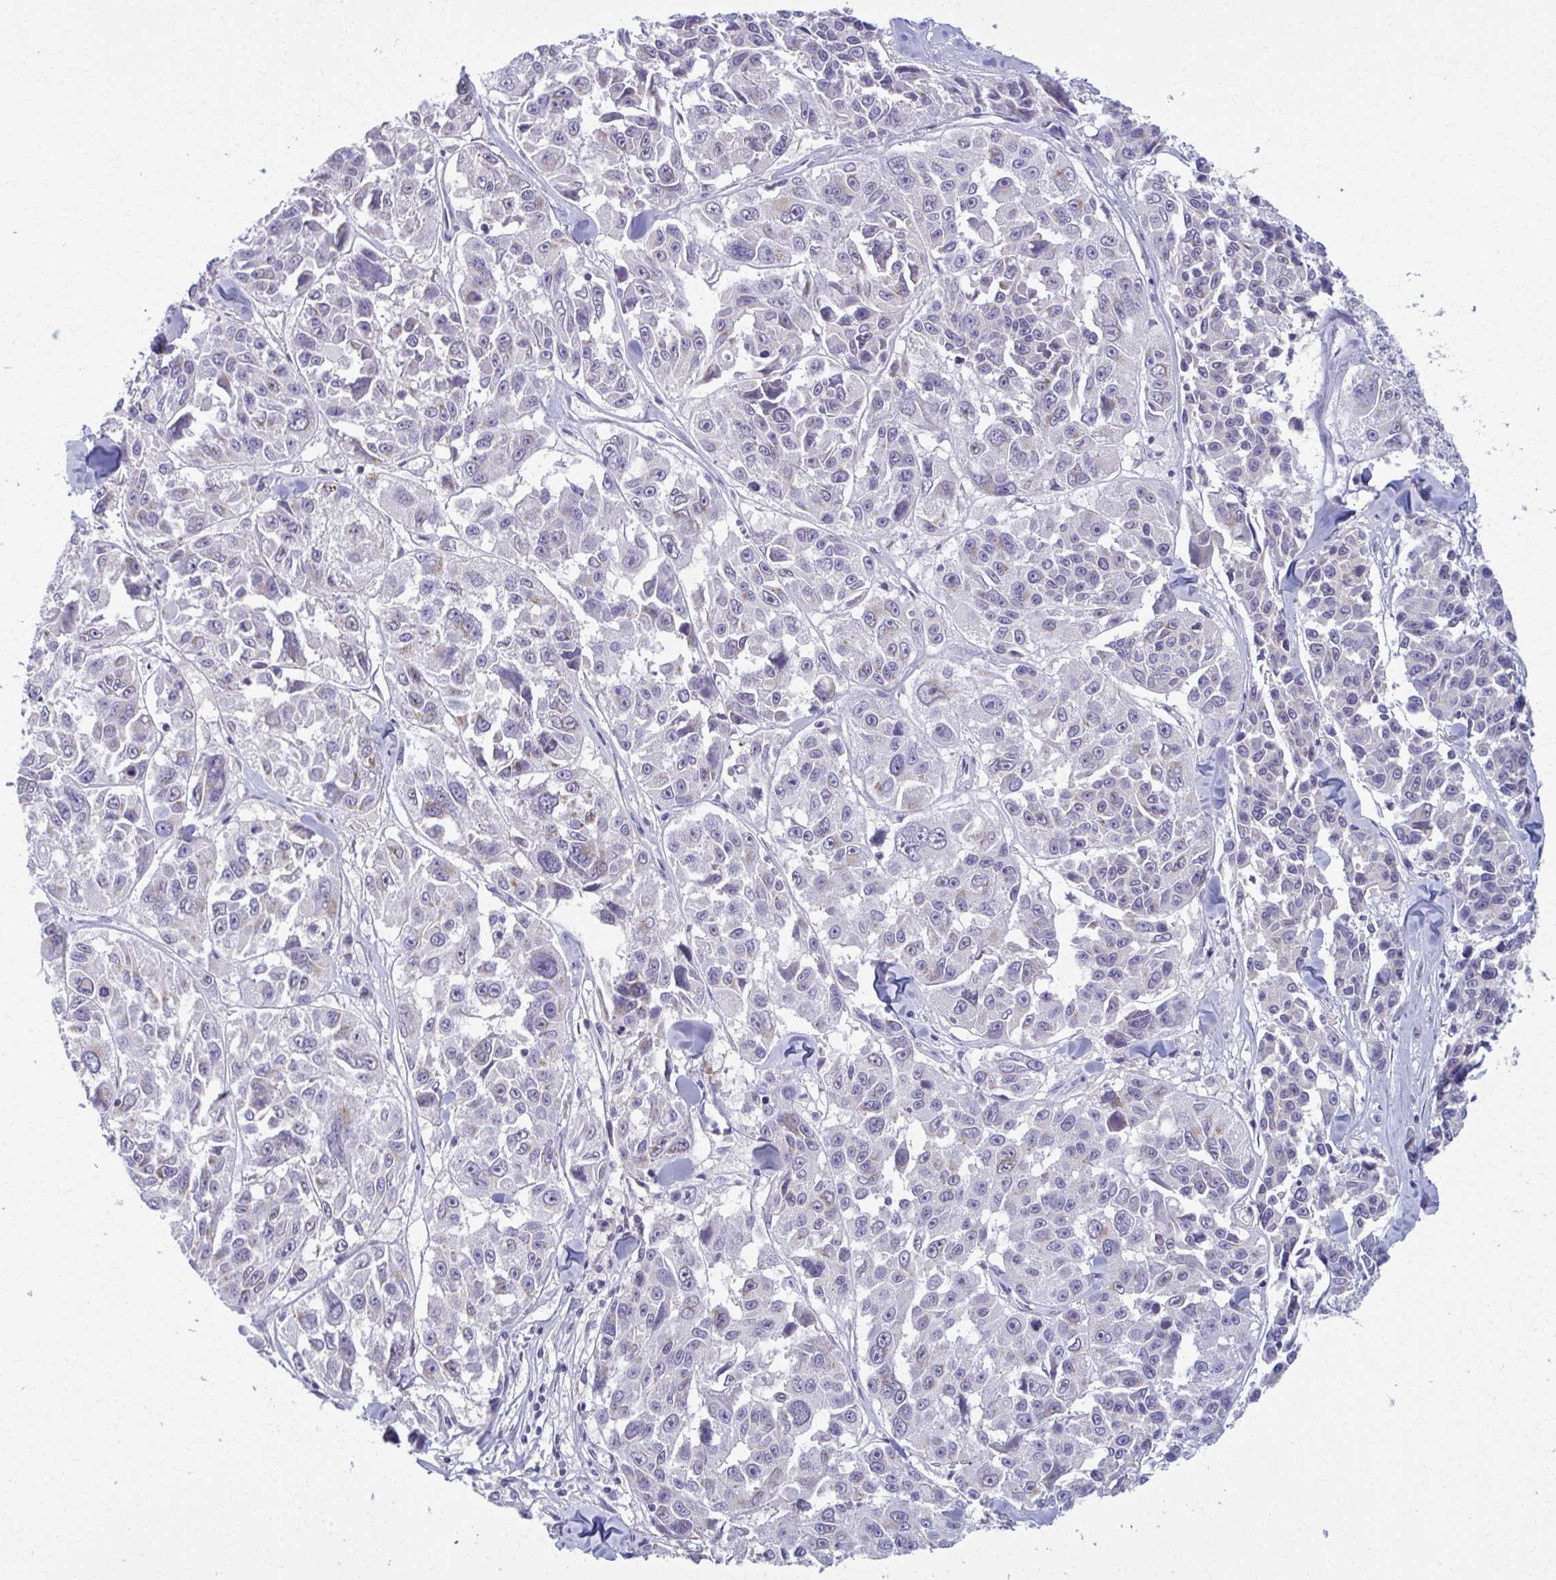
{"staining": {"intensity": "negative", "quantity": "none", "location": "none"}, "tissue": "melanoma", "cell_type": "Tumor cells", "image_type": "cancer", "snomed": [{"axis": "morphology", "description": "Malignant melanoma, NOS"}, {"axis": "topography", "description": "Skin"}], "caption": "Micrograph shows no protein positivity in tumor cells of melanoma tissue.", "gene": "SCLY", "patient": {"sex": "female", "age": 66}}